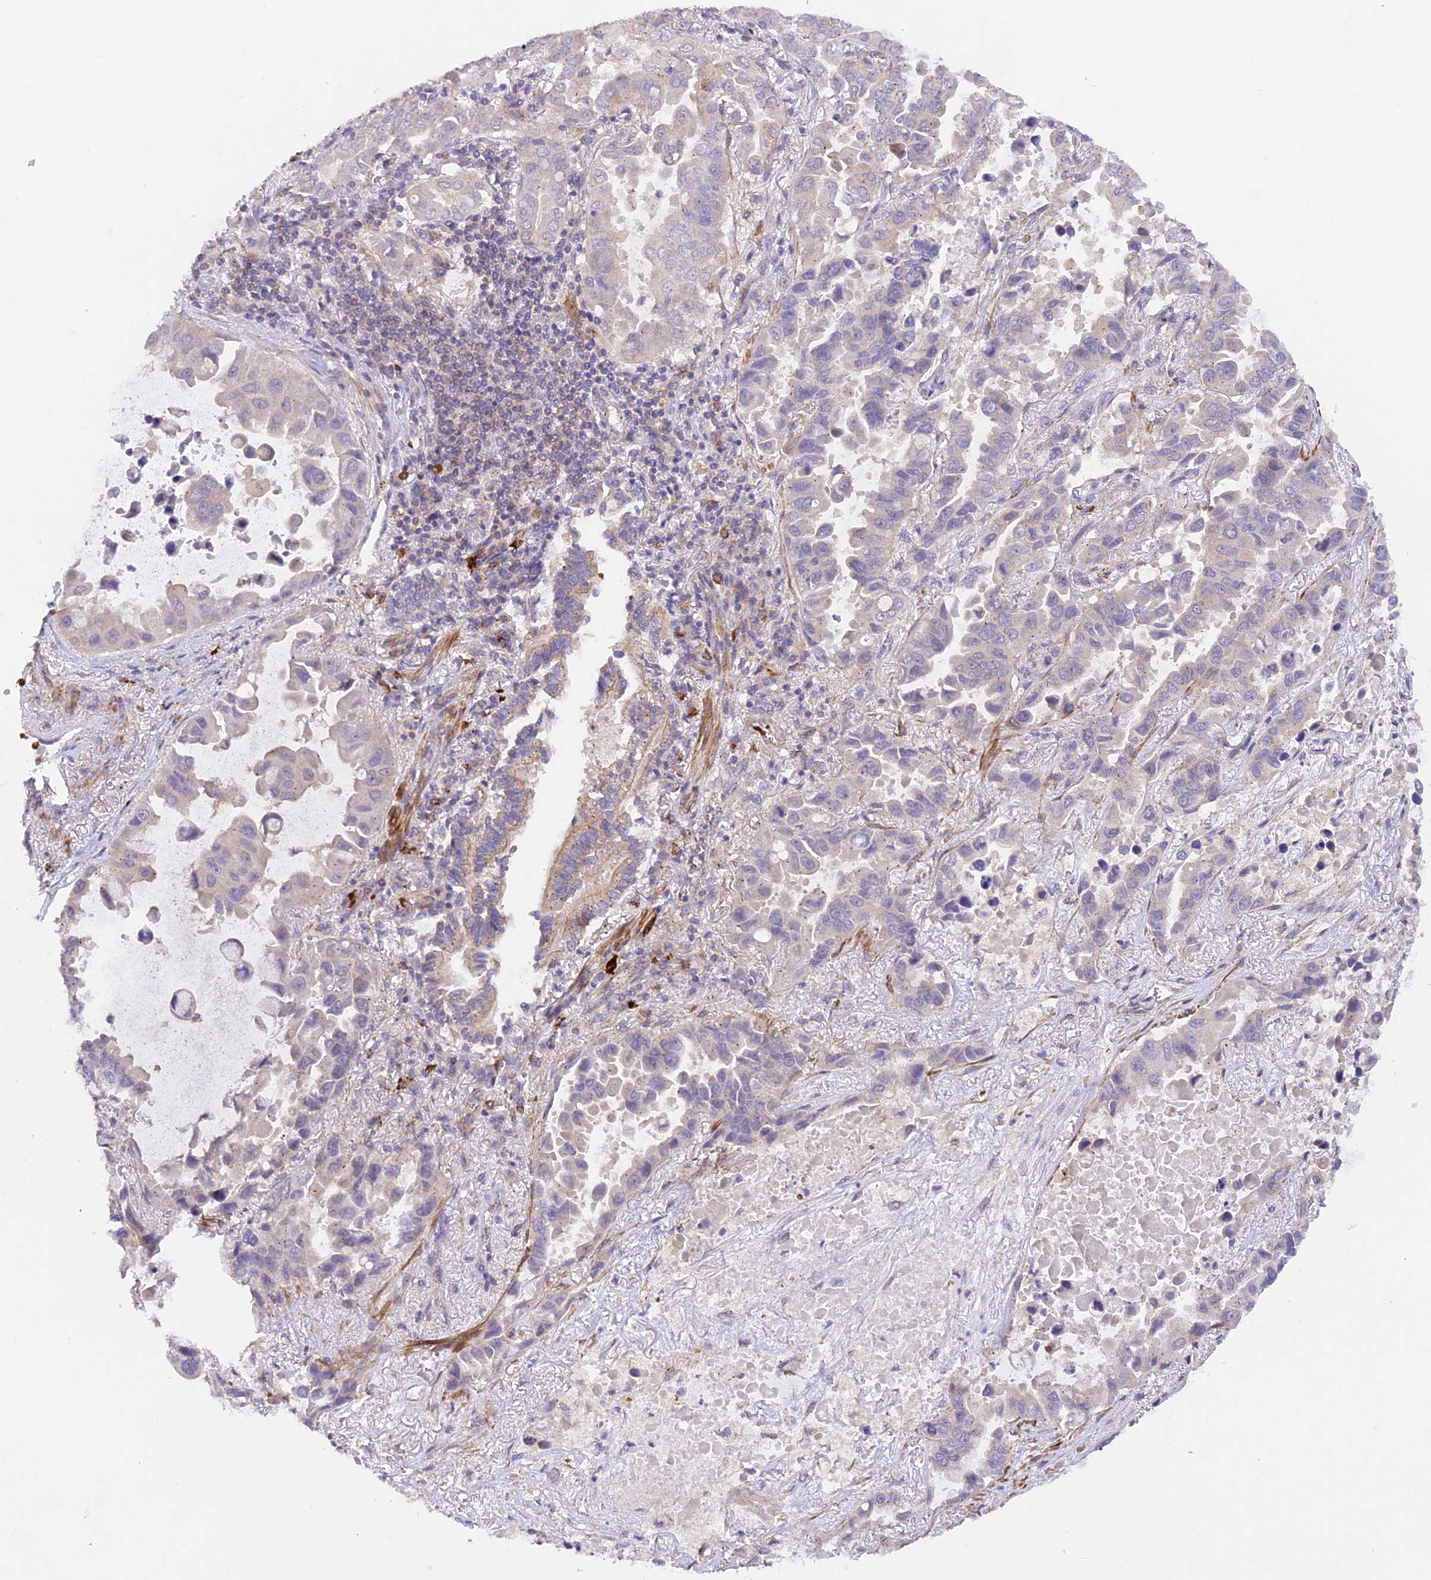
{"staining": {"intensity": "negative", "quantity": "none", "location": "none"}, "tissue": "lung cancer", "cell_type": "Tumor cells", "image_type": "cancer", "snomed": [{"axis": "morphology", "description": "Adenocarcinoma, NOS"}, {"axis": "topography", "description": "Lung"}], "caption": "This is an immunohistochemistry photomicrograph of lung adenocarcinoma. There is no staining in tumor cells.", "gene": "WDFY4", "patient": {"sex": "male", "age": 64}}